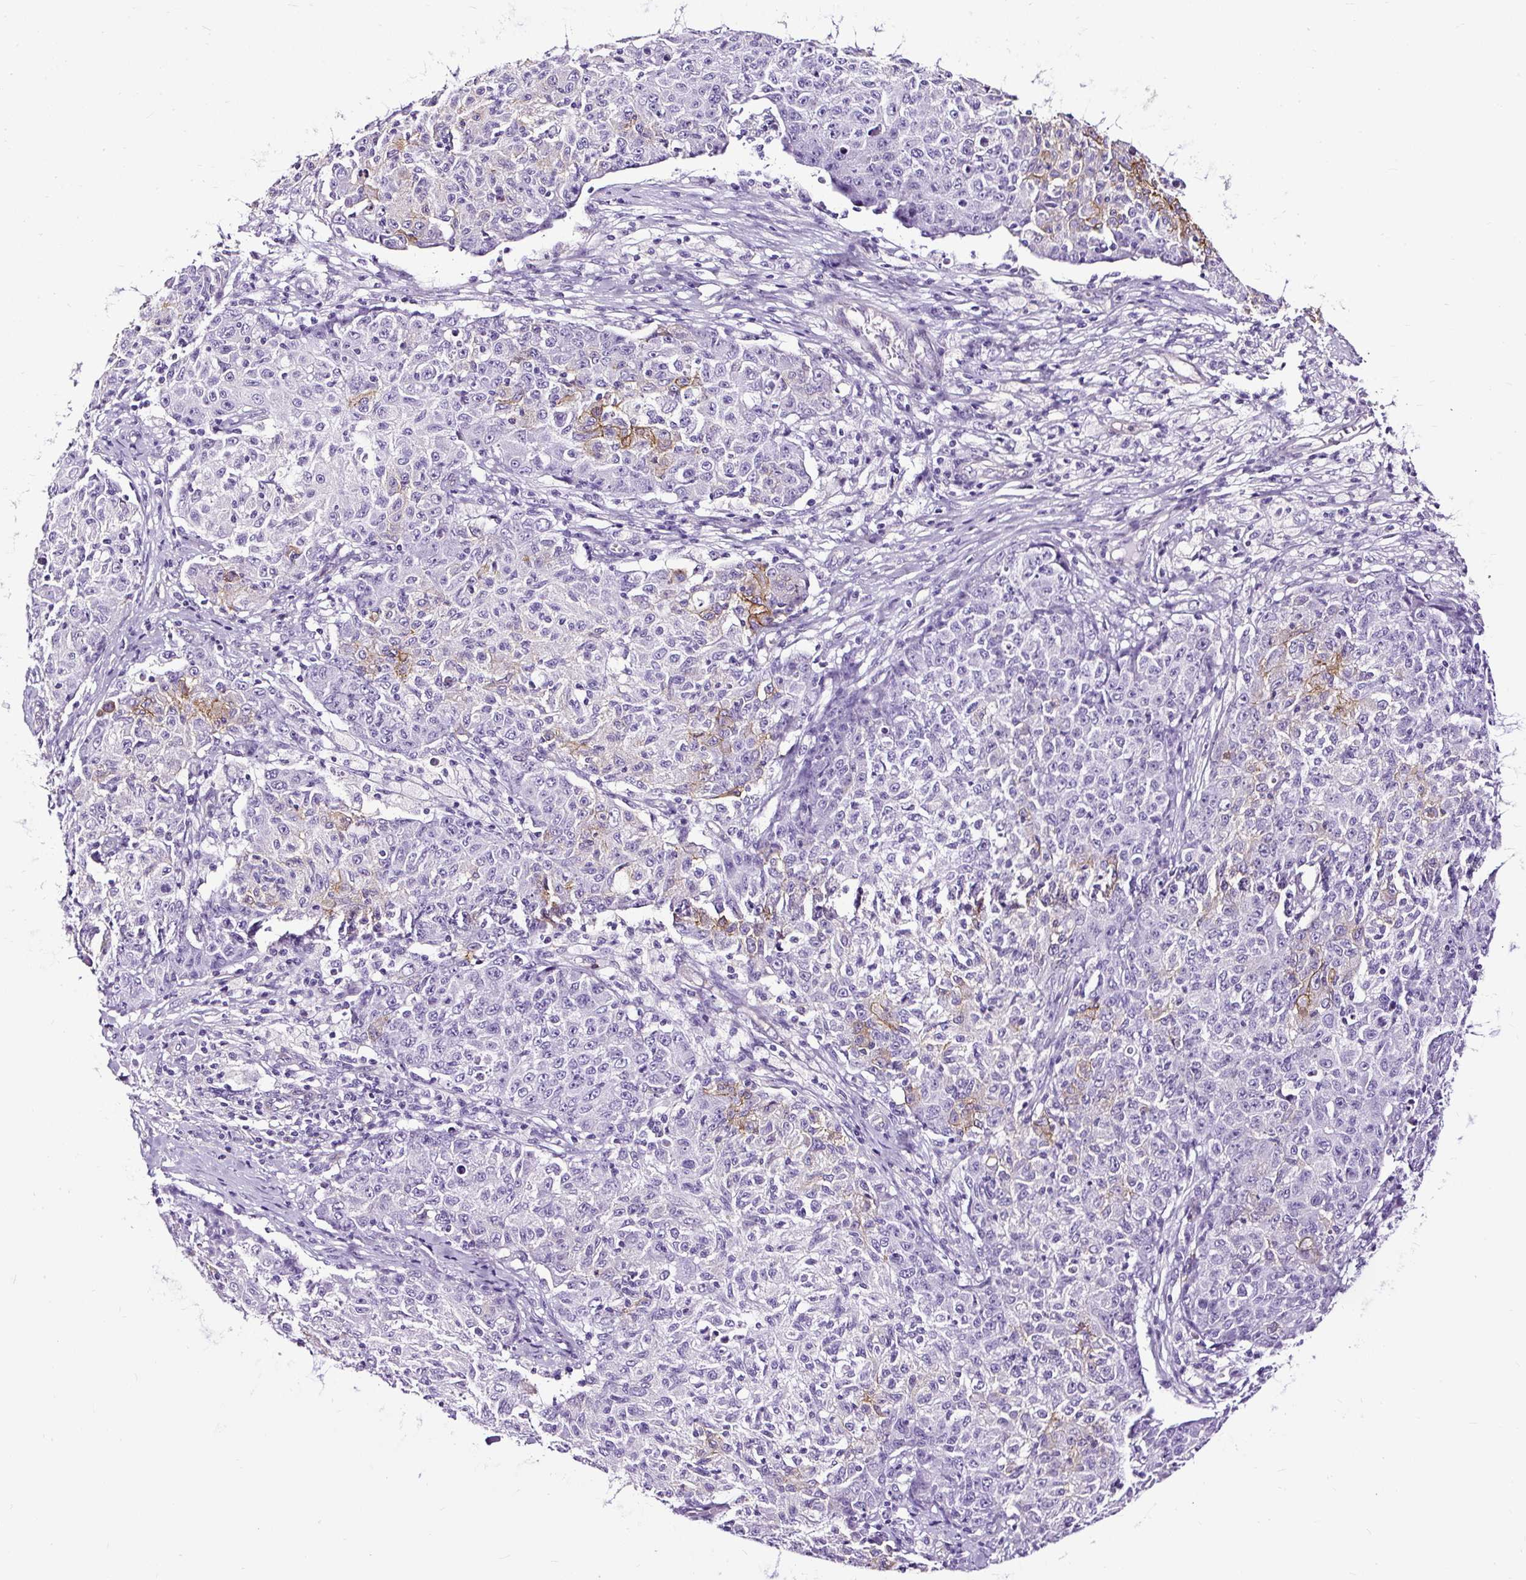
{"staining": {"intensity": "weak", "quantity": "<25%", "location": "cytoplasmic/membranous"}, "tissue": "ovarian cancer", "cell_type": "Tumor cells", "image_type": "cancer", "snomed": [{"axis": "morphology", "description": "Carcinoma, endometroid"}, {"axis": "topography", "description": "Ovary"}], "caption": "Tumor cells are negative for brown protein staining in ovarian cancer (endometroid carcinoma).", "gene": "SLC7A8", "patient": {"sex": "female", "age": 42}}